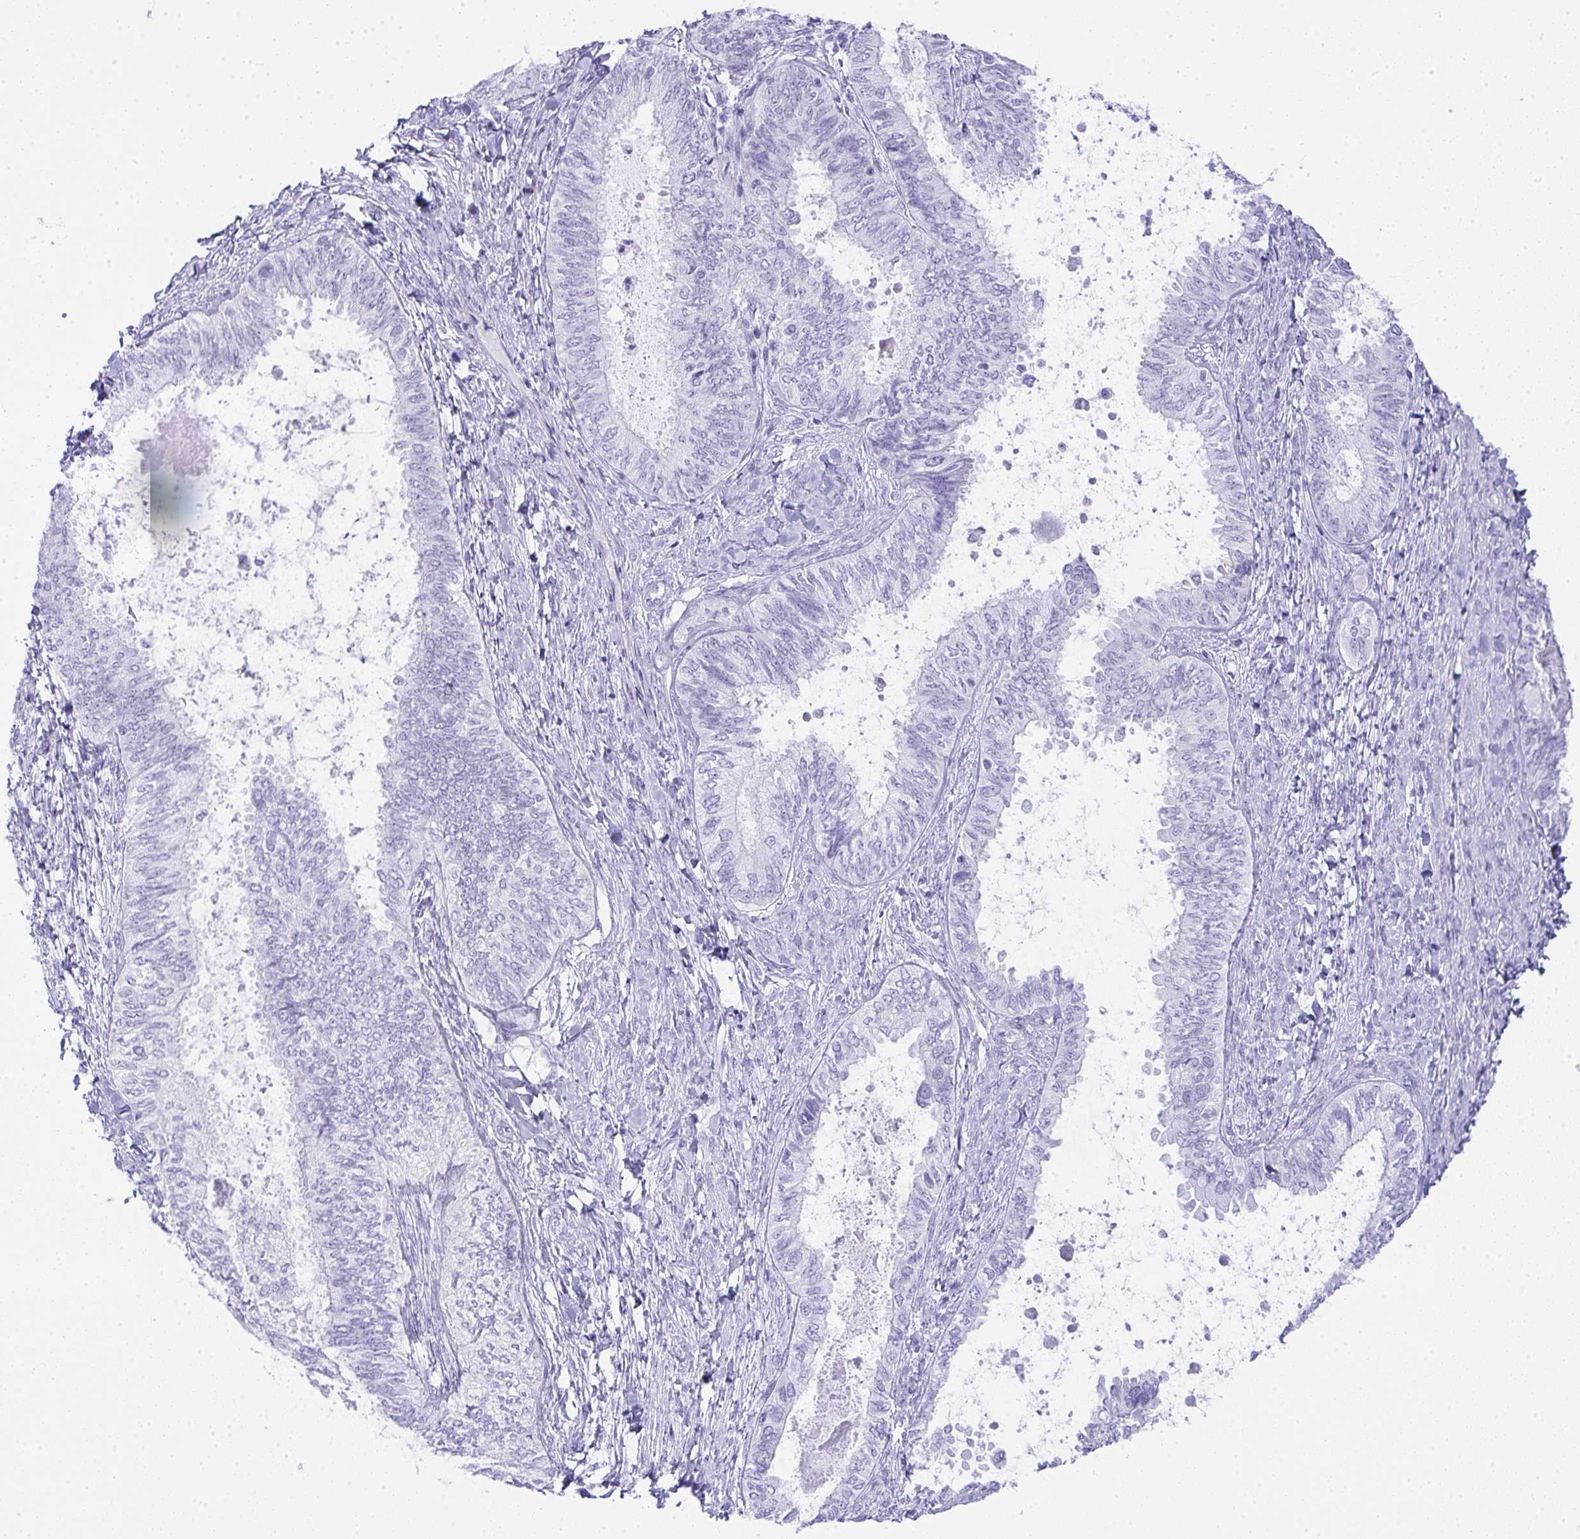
{"staining": {"intensity": "negative", "quantity": "none", "location": "none"}, "tissue": "ovarian cancer", "cell_type": "Tumor cells", "image_type": "cancer", "snomed": [{"axis": "morphology", "description": "Carcinoma, endometroid"}, {"axis": "topography", "description": "Ovary"}], "caption": "The immunohistochemistry micrograph has no significant staining in tumor cells of ovarian cancer (endometroid carcinoma) tissue.", "gene": "CDADC1", "patient": {"sex": "female", "age": 70}}